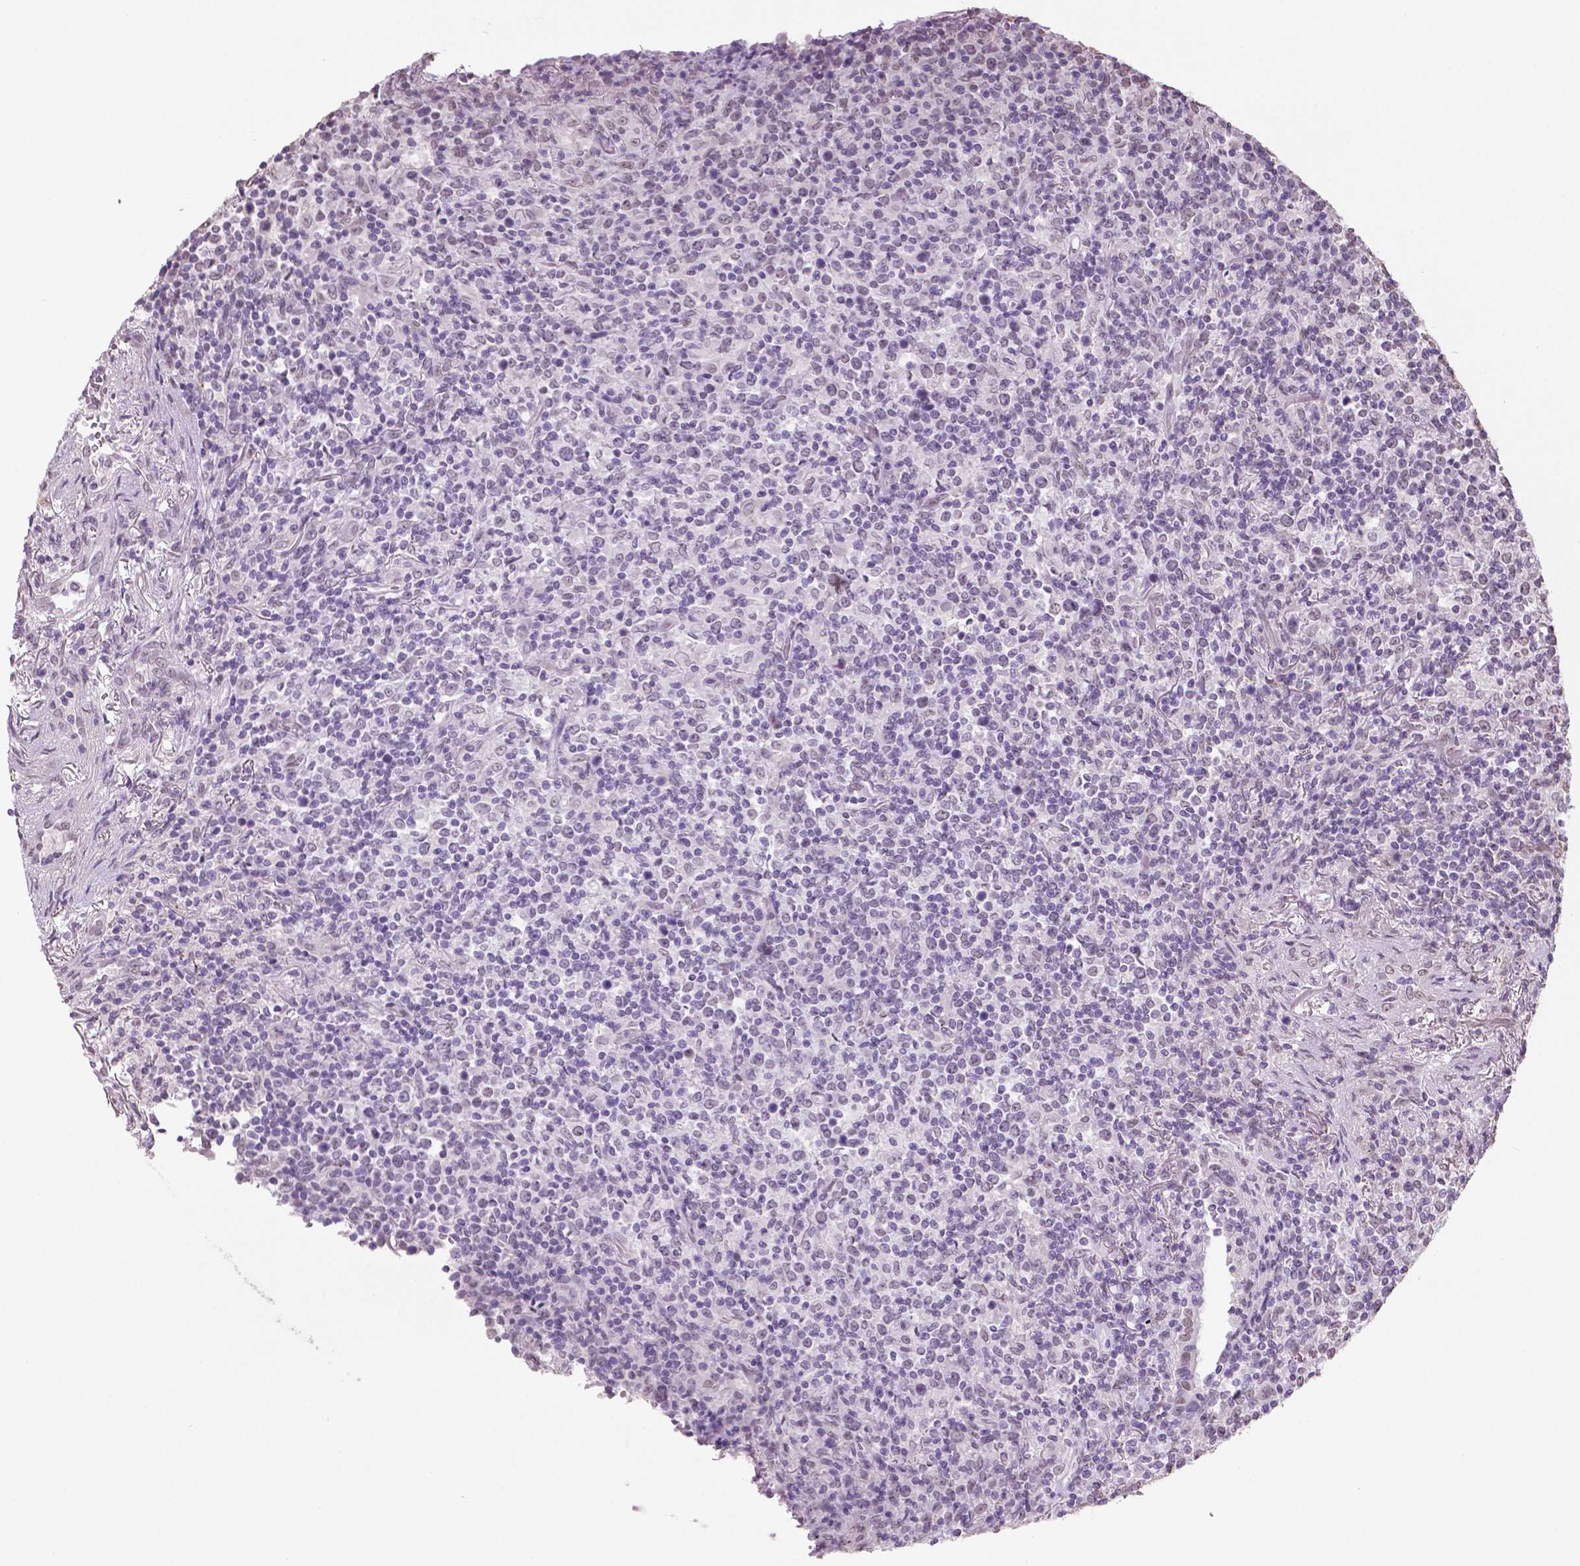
{"staining": {"intensity": "negative", "quantity": "none", "location": "none"}, "tissue": "lymphoma", "cell_type": "Tumor cells", "image_type": "cancer", "snomed": [{"axis": "morphology", "description": "Malignant lymphoma, non-Hodgkin's type, High grade"}, {"axis": "topography", "description": "Lung"}], "caption": "The micrograph reveals no staining of tumor cells in lymphoma. (Brightfield microscopy of DAB immunohistochemistry at high magnification).", "gene": "IGF2BP1", "patient": {"sex": "male", "age": 79}}